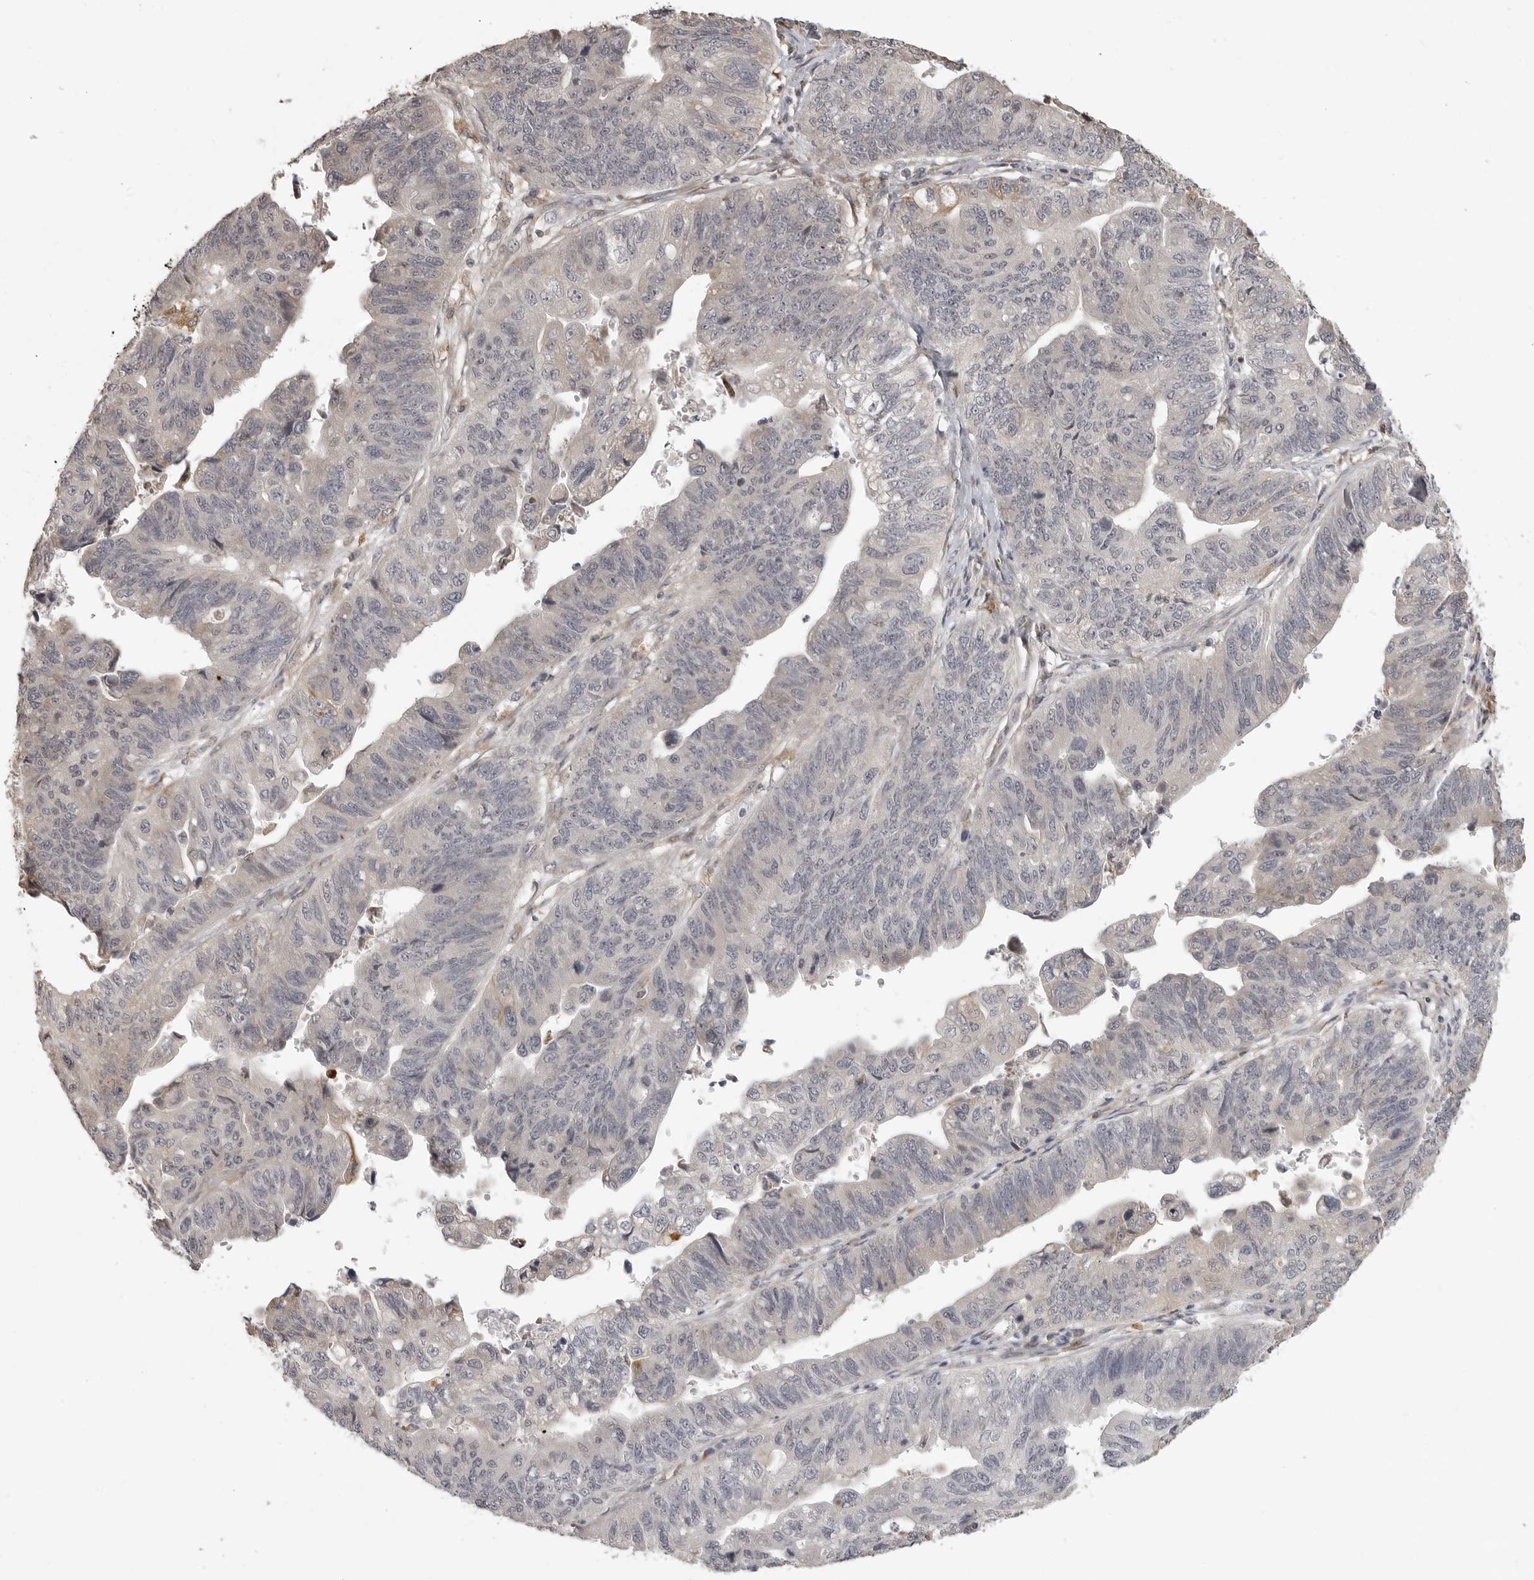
{"staining": {"intensity": "negative", "quantity": "none", "location": "none"}, "tissue": "stomach cancer", "cell_type": "Tumor cells", "image_type": "cancer", "snomed": [{"axis": "morphology", "description": "Adenocarcinoma, NOS"}, {"axis": "topography", "description": "Stomach"}], "caption": "Immunohistochemical staining of stomach cancer (adenocarcinoma) shows no significant expression in tumor cells.", "gene": "IDO1", "patient": {"sex": "male", "age": 59}}